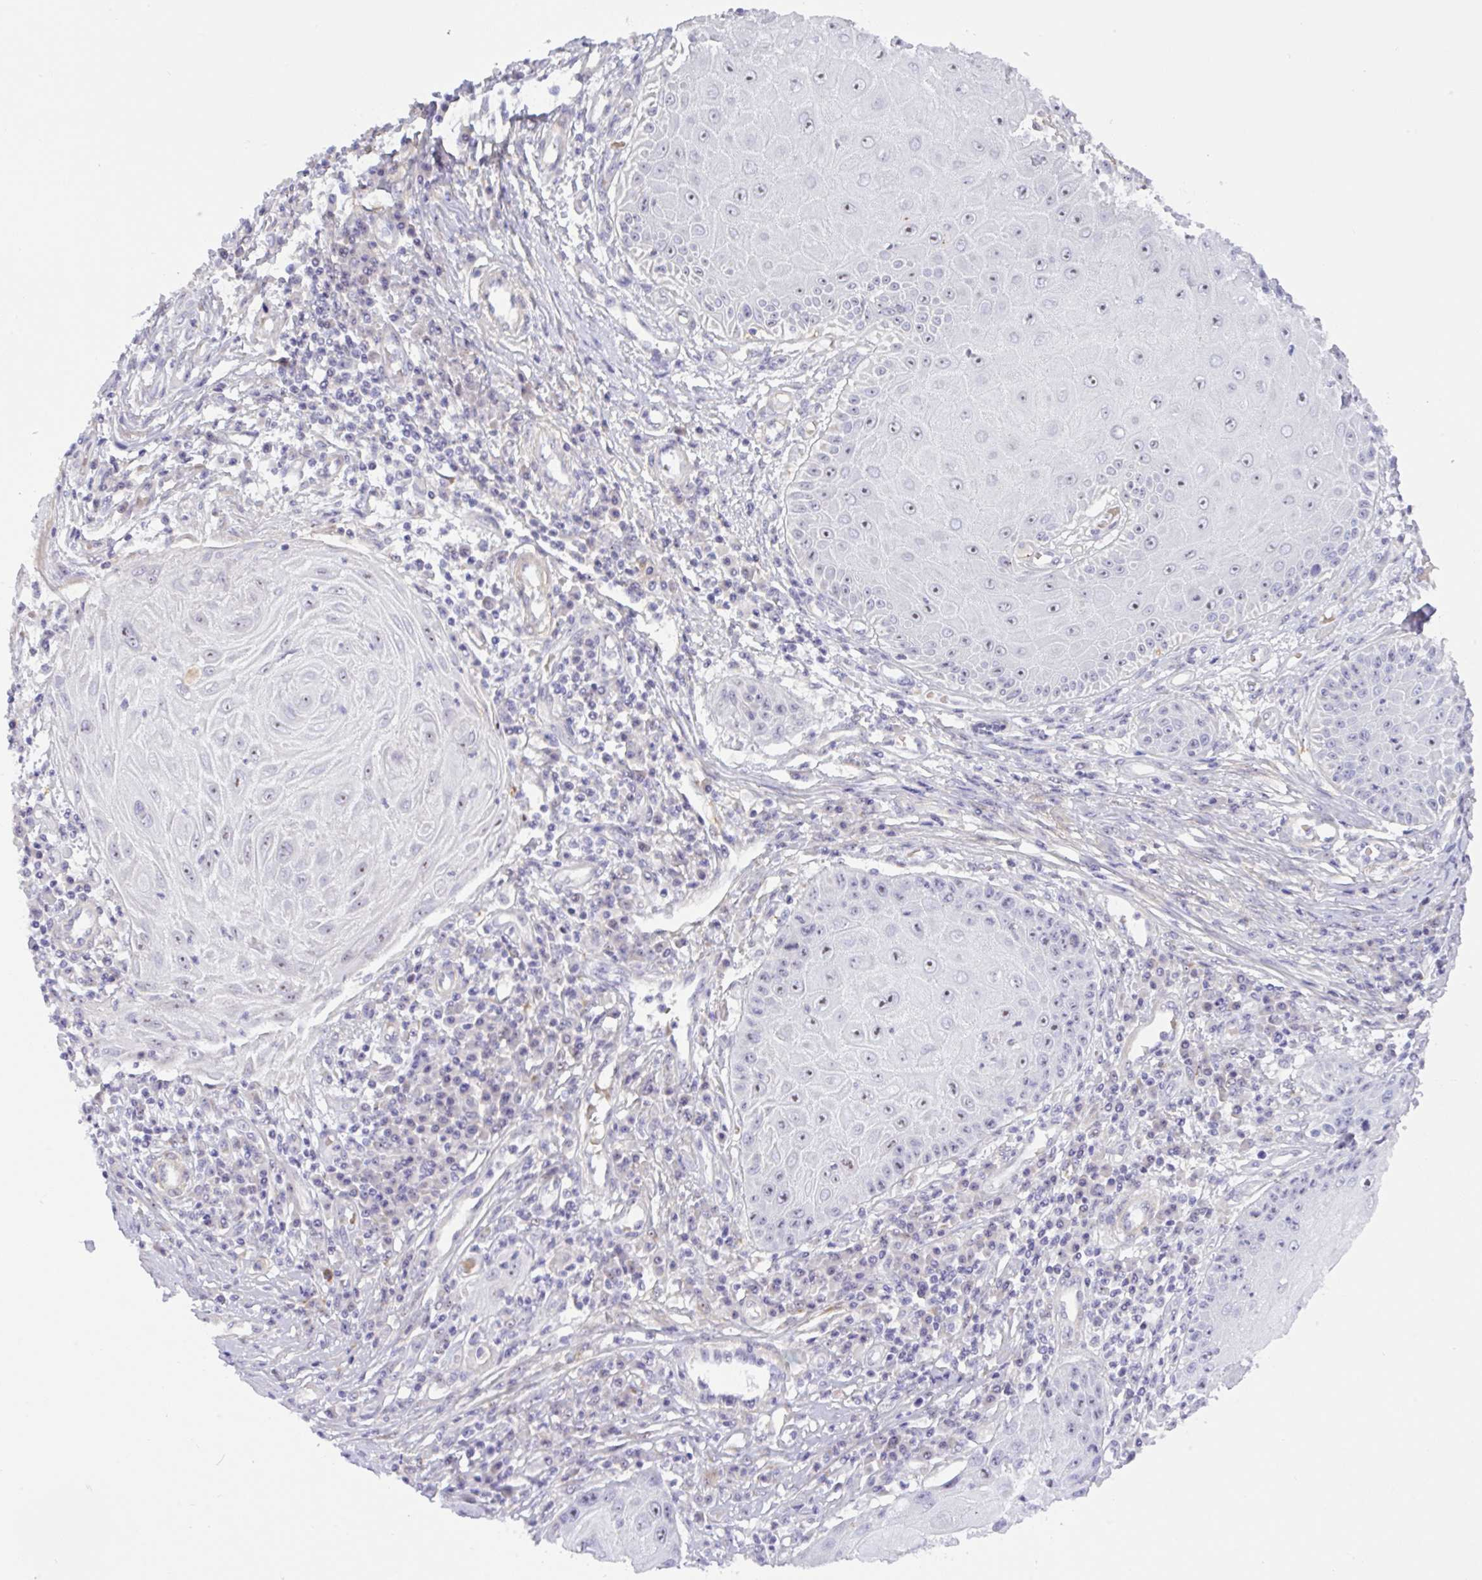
{"staining": {"intensity": "negative", "quantity": "none", "location": "none"}, "tissue": "skin cancer", "cell_type": "Tumor cells", "image_type": "cancer", "snomed": [{"axis": "morphology", "description": "Squamous cell carcinoma, NOS"}, {"axis": "topography", "description": "Skin"}, {"axis": "topography", "description": "Vulva"}], "caption": "Image shows no significant protein expression in tumor cells of skin cancer.", "gene": "MXRA8", "patient": {"sex": "female", "age": 44}}